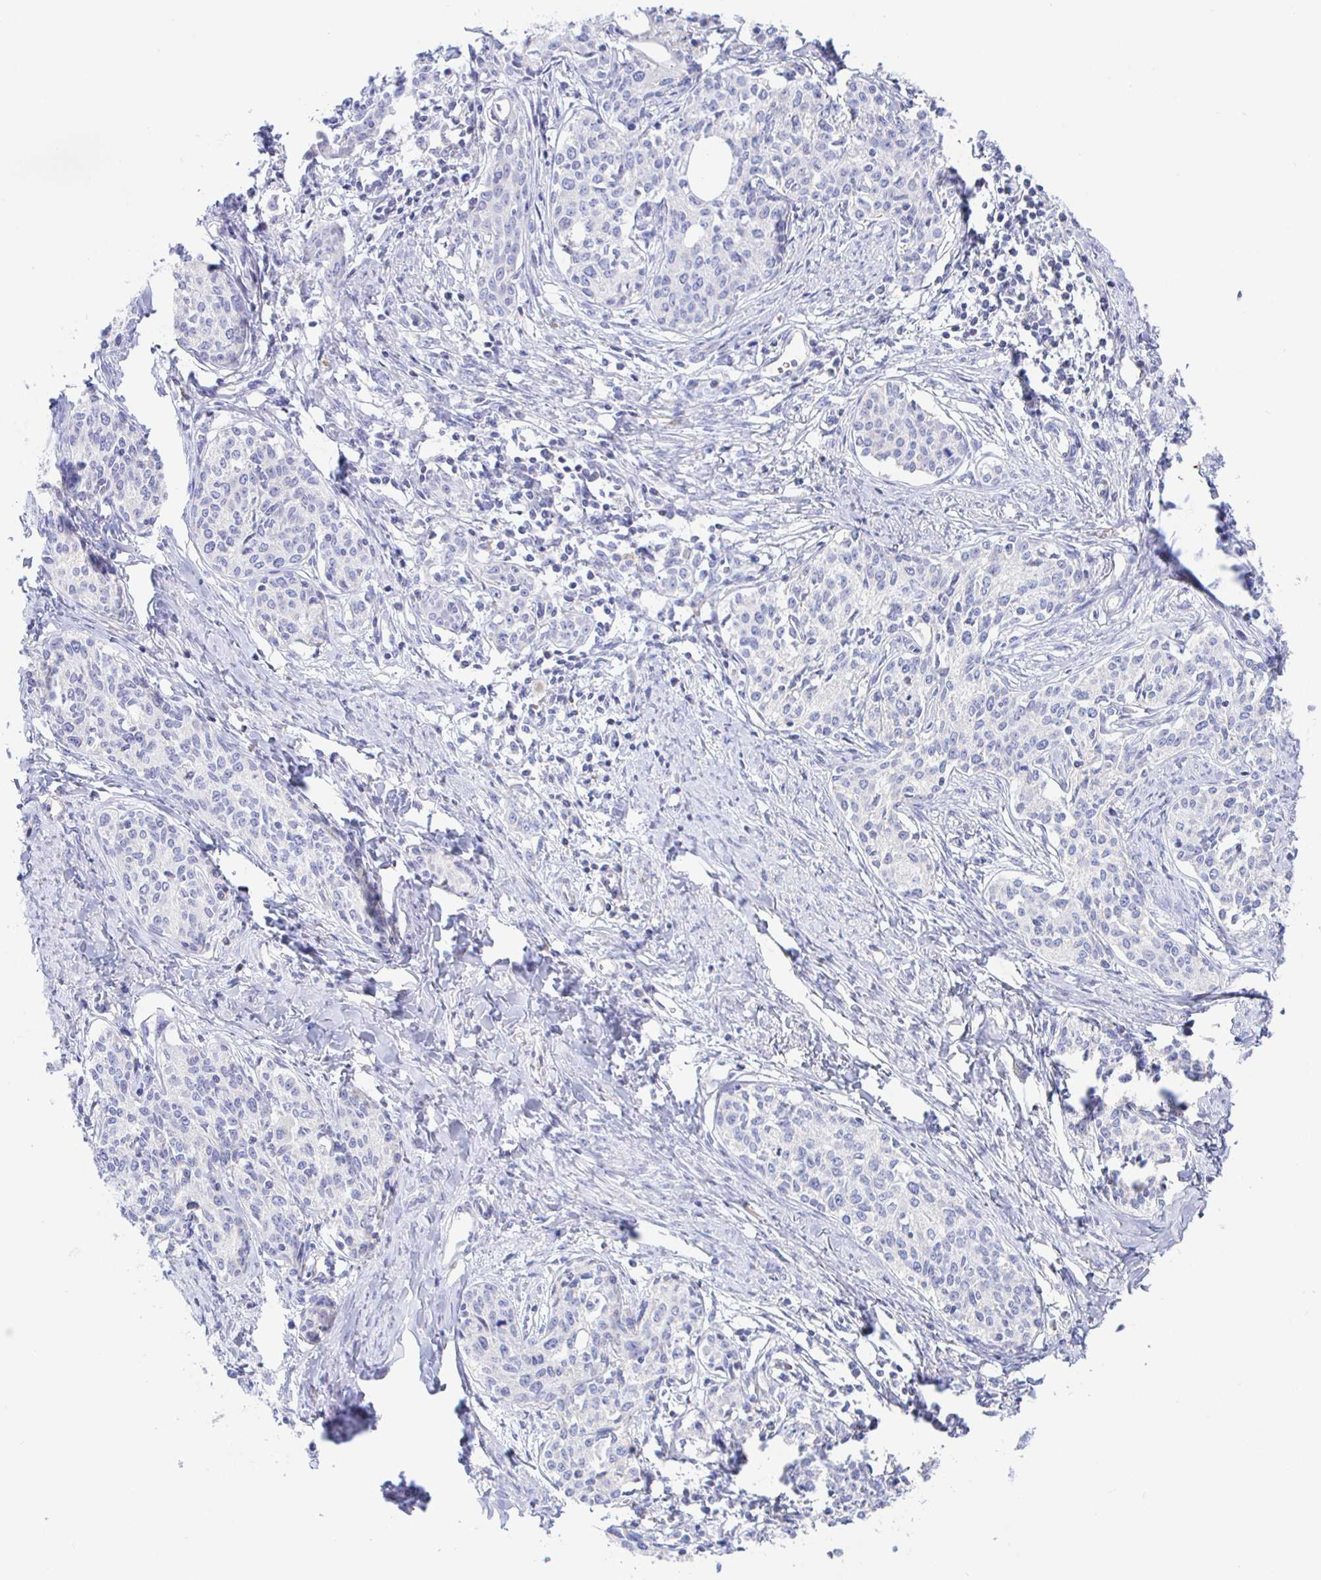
{"staining": {"intensity": "negative", "quantity": "none", "location": "none"}, "tissue": "cervical cancer", "cell_type": "Tumor cells", "image_type": "cancer", "snomed": [{"axis": "morphology", "description": "Squamous cell carcinoma, NOS"}, {"axis": "morphology", "description": "Adenocarcinoma, NOS"}, {"axis": "topography", "description": "Cervix"}], "caption": "Cervical cancer stained for a protein using IHC exhibits no positivity tumor cells.", "gene": "SYNGR4", "patient": {"sex": "female", "age": 52}}